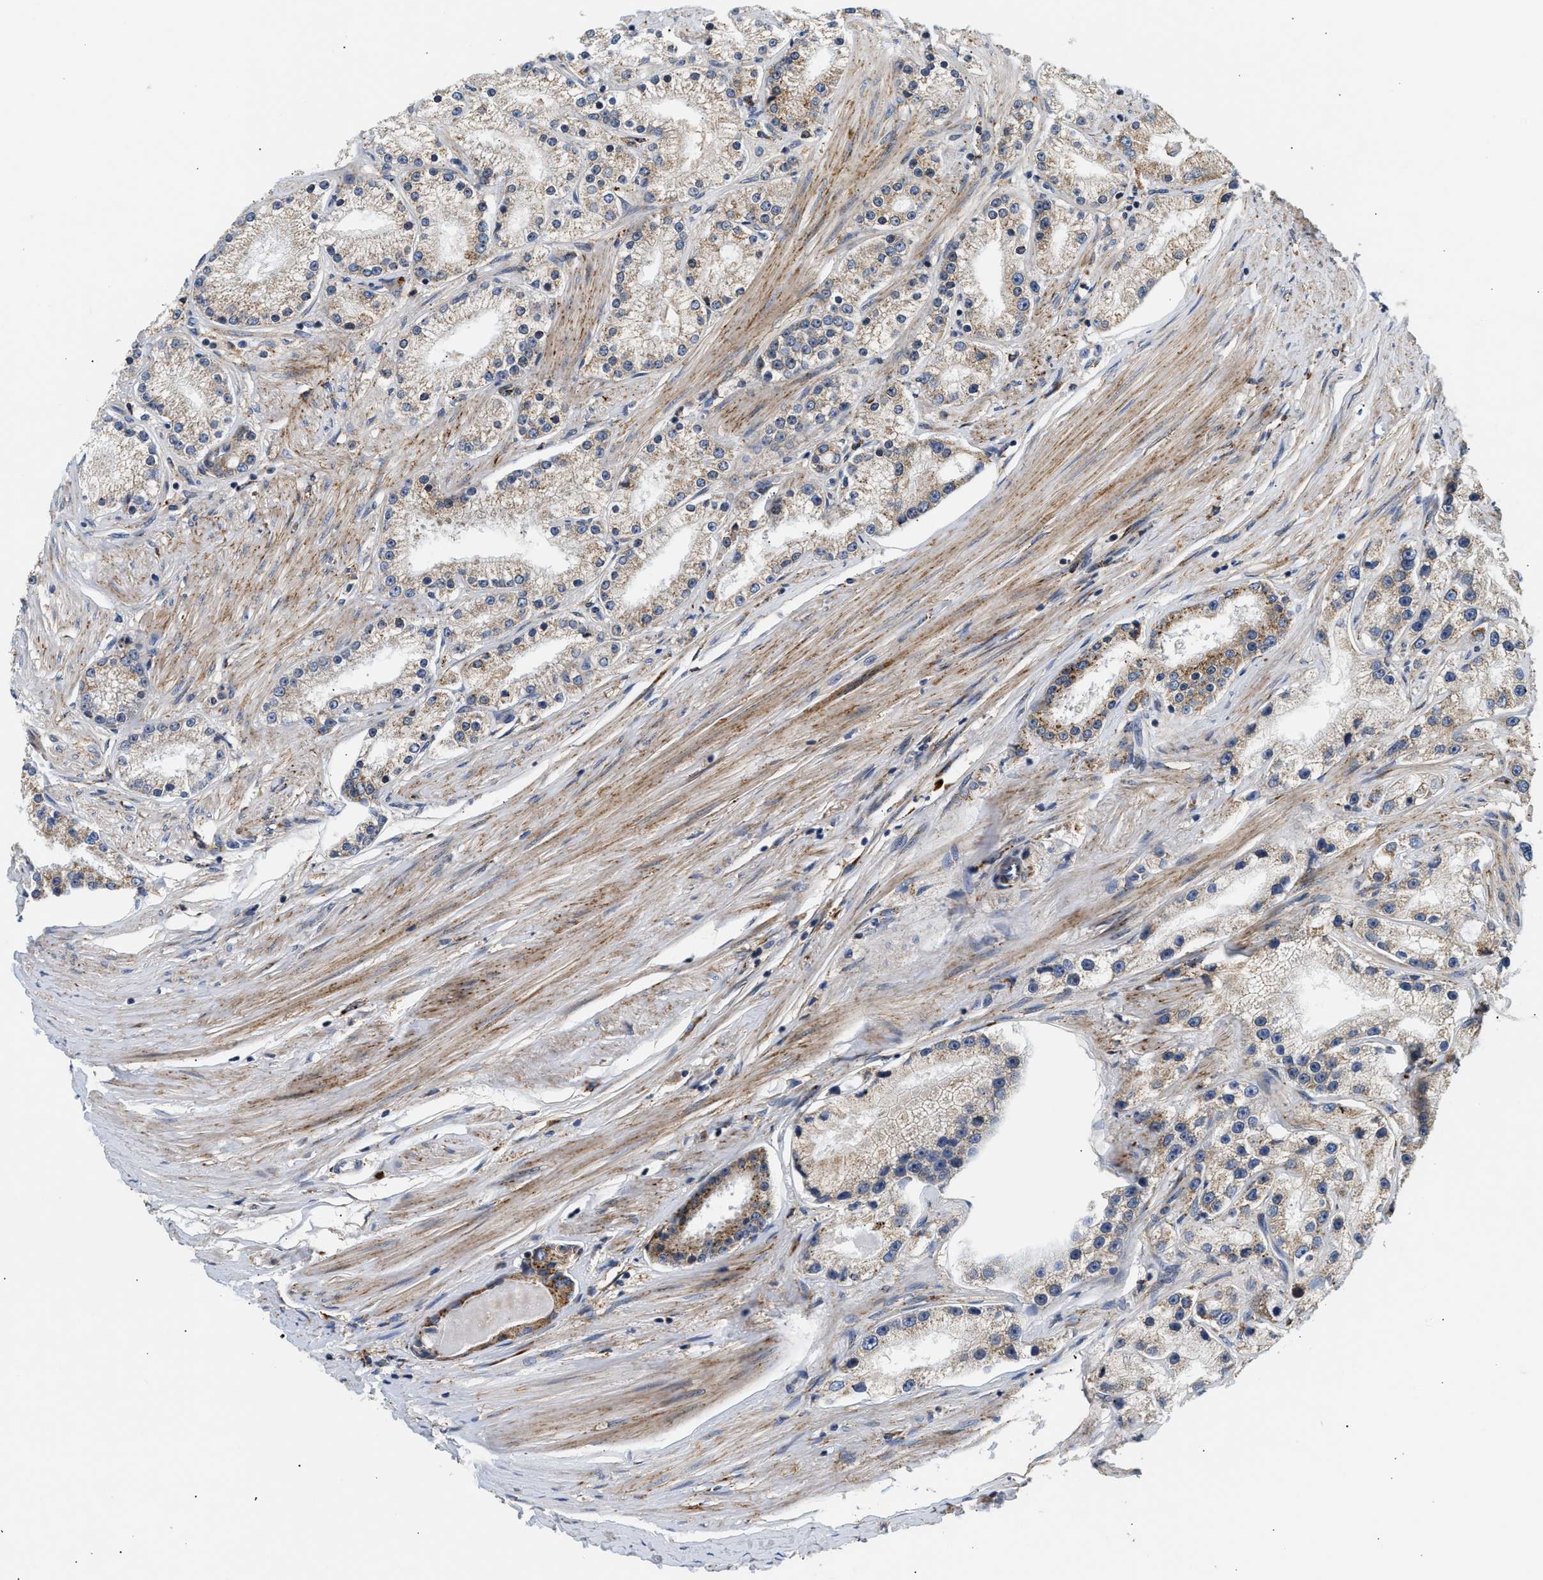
{"staining": {"intensity": "moderate", "quantity": "<25%", "location": "cytoplasmic/membranous"}, "tissue": "prostate cancer", "cell_type": "Tumor cells", "image_type": "cancer", "snomed": [{"axis": "morphology", "description": "Adenocarcinoma, Low grade"}, {"axis": "topography", "description": "Prostate"}], "caption": "There is low levels of moderate cytoplasmic/membranous staining in tumor cells of prostate cancer (low-grade adenocarcinoma), as demonstrated by immunohistochemical staining (brown color).", "gene": "AMZ1", "patient": {"sex": "male", "age": 63}}